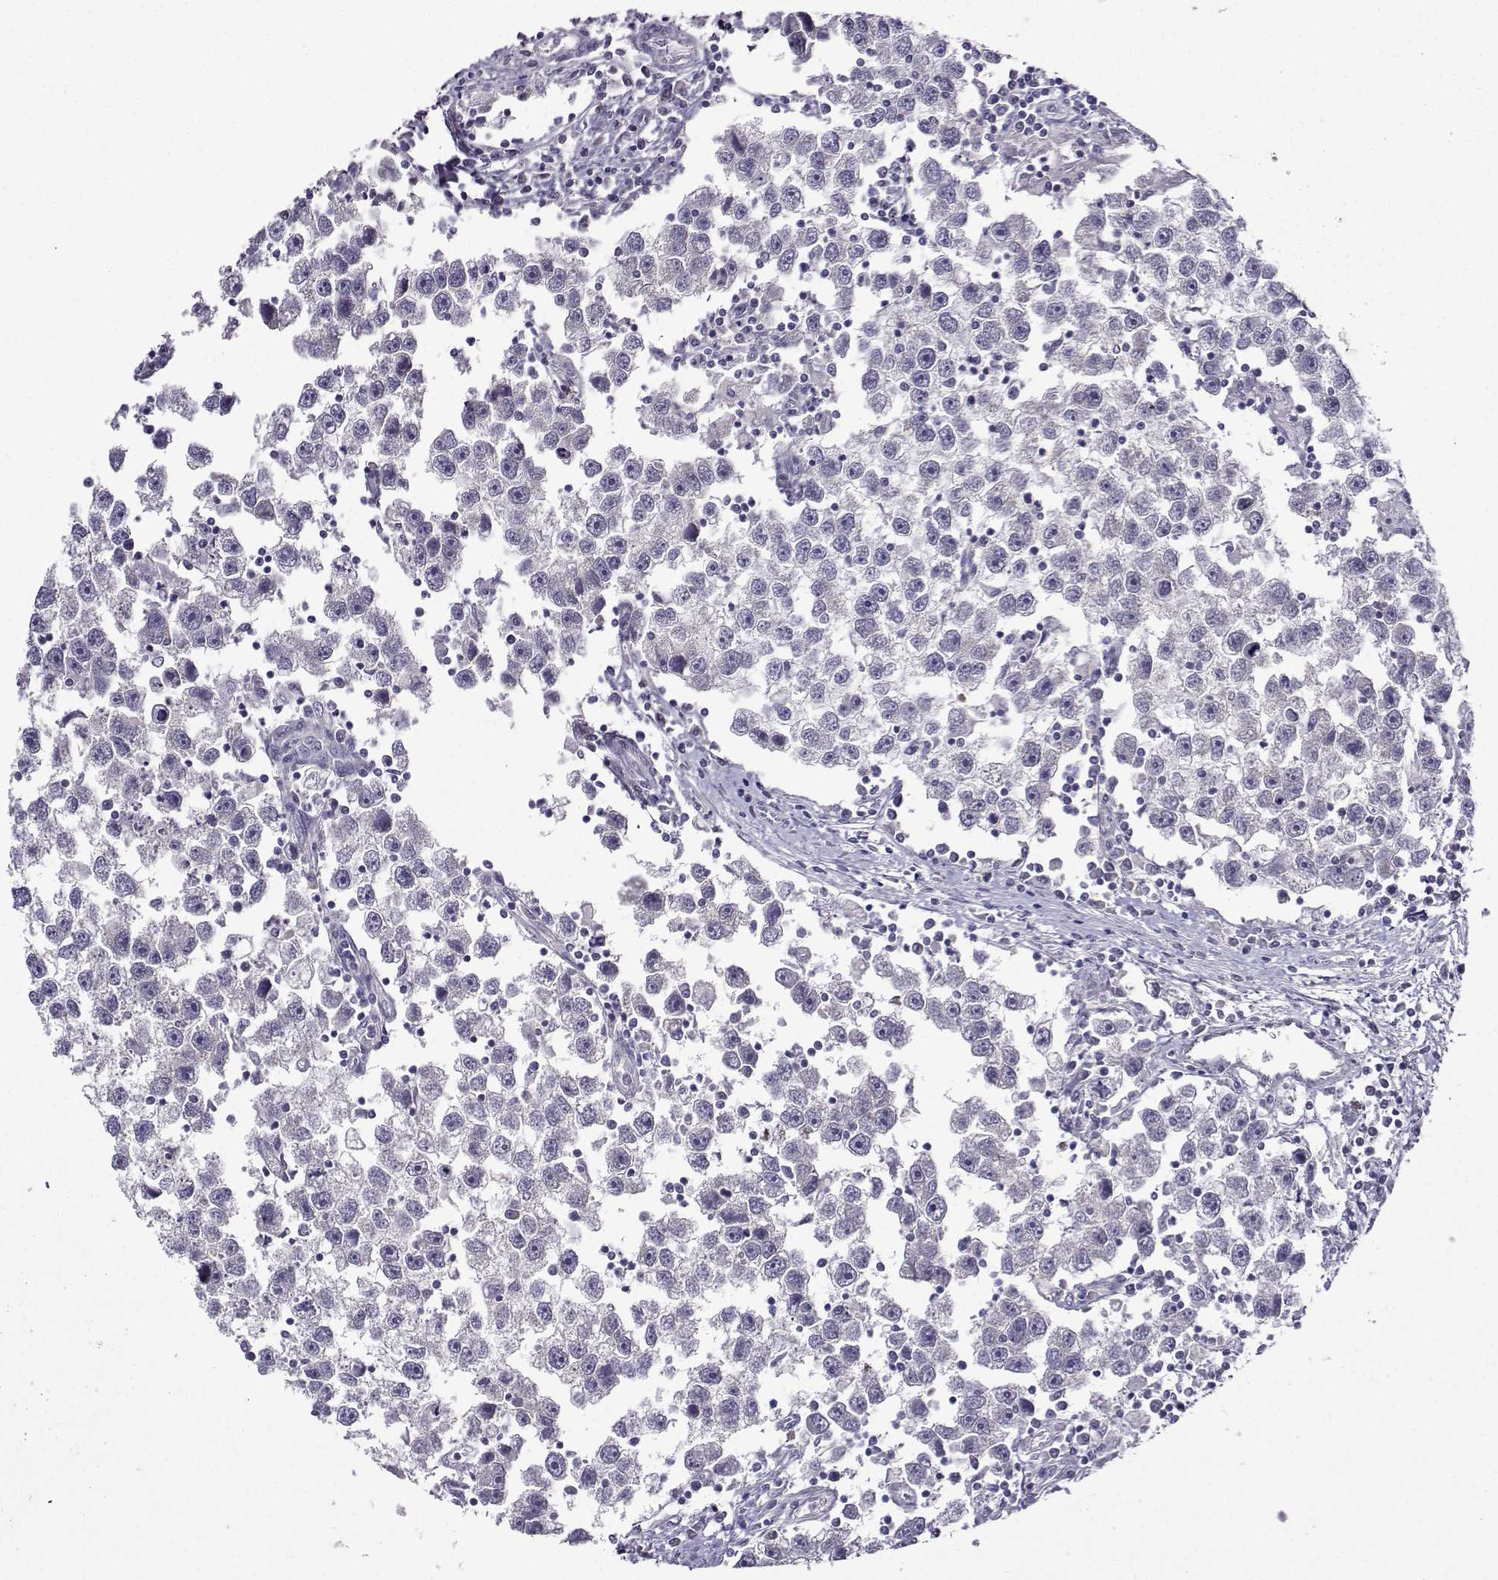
{"staining": {"intensity": "negative", "quantity": "none", "location": "none"}, "tissue": "testis cancer", "cell_type": "Tumor cells", "image_type": "cancer", "snomed": [{"axis": "morphology", "description": "Seminoma, NOS"}, {"axis": "topography", "description": "Testis"}], "caption": "Image shows no significant protein expression in tumor cells of seminoma (testis).", "gene": "DDX20", "patient": {"sex": "male", "age": 30}}